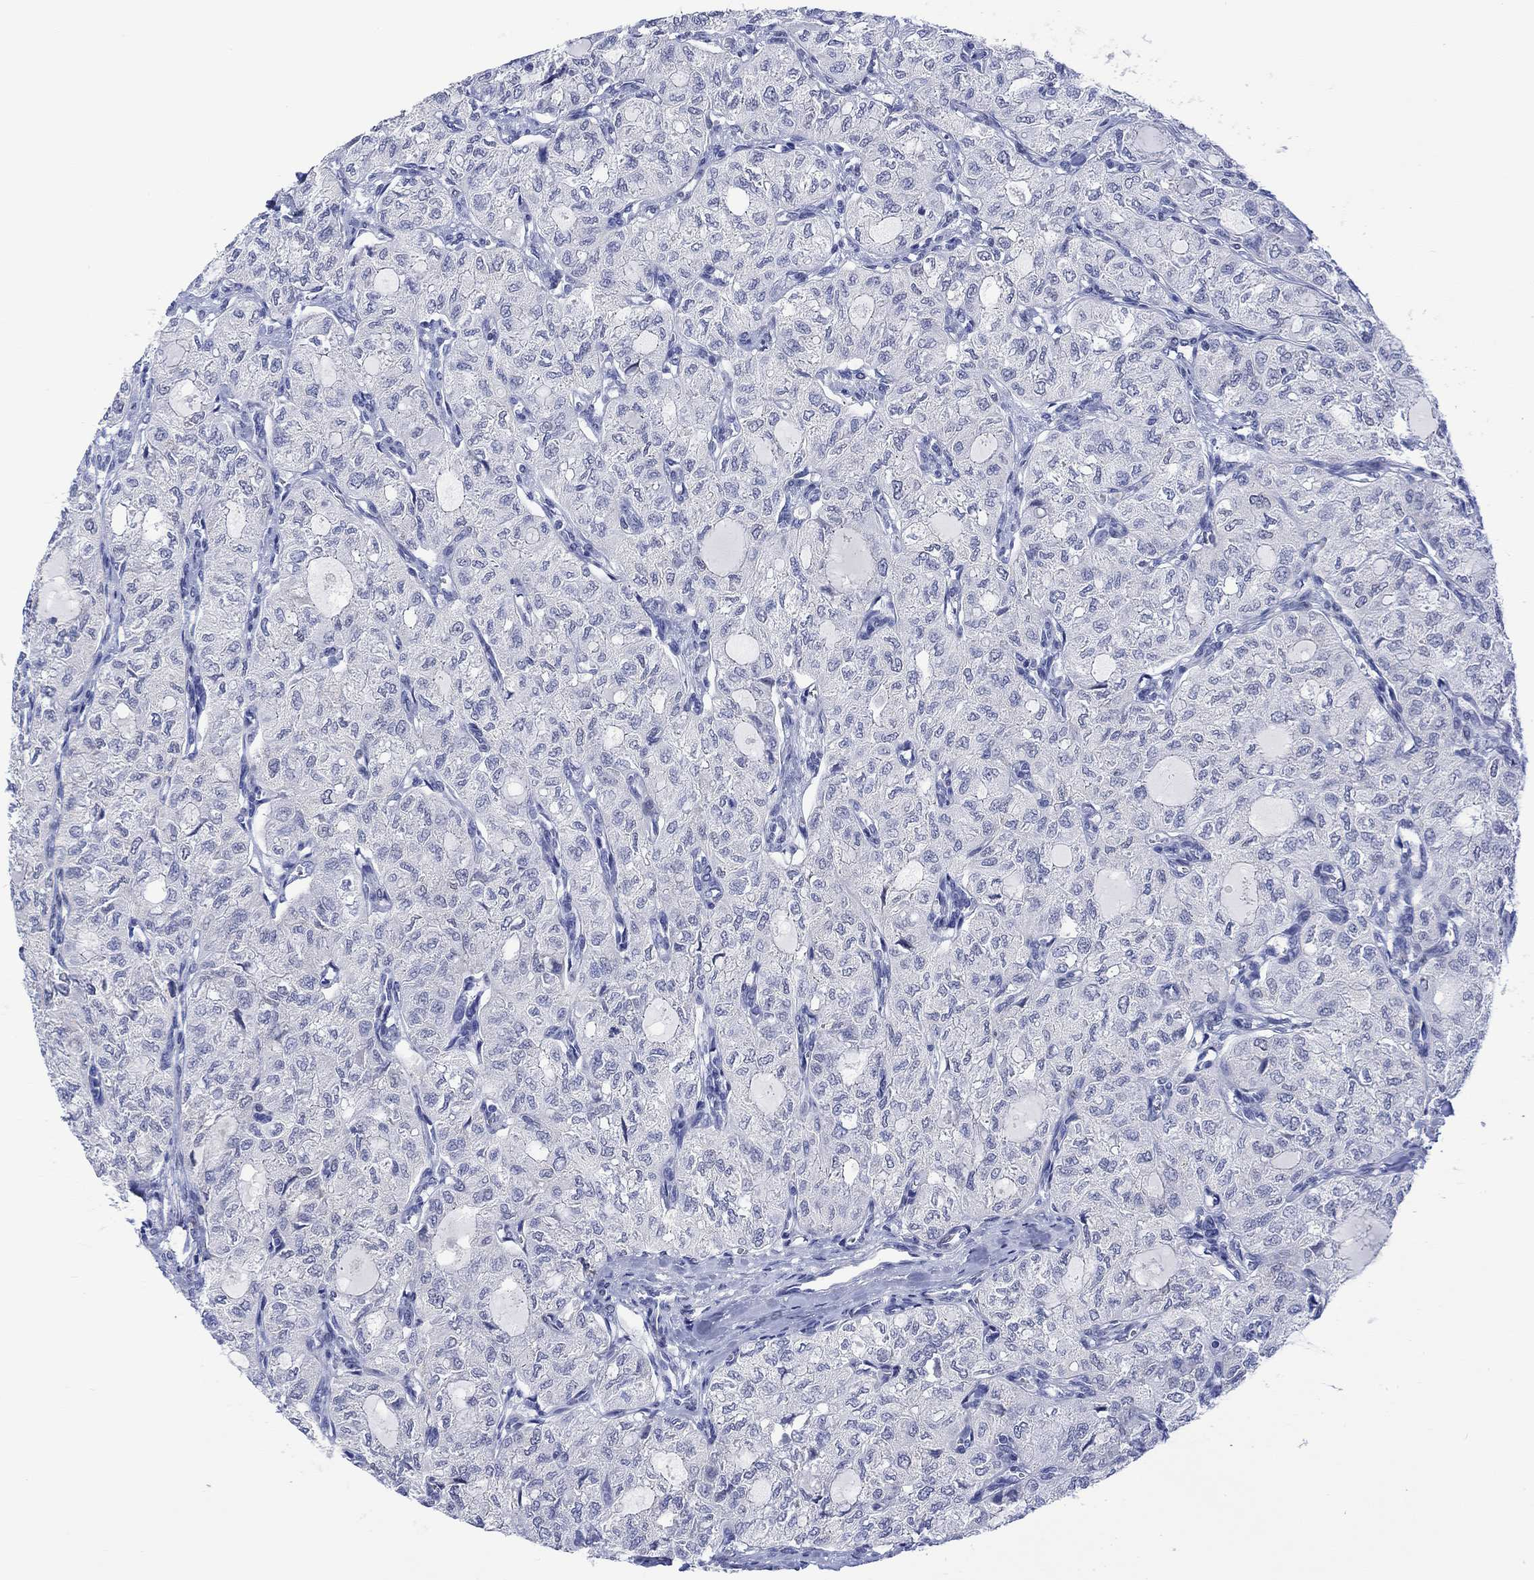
{"staining": {"intensity": "negative", "quantity": "none", "location": "none"}, "tissue": "thyroid cancer", "cell_type": "Tumor cells", "image_type": "cancer", "snomed": [{"axis": "morphology", "description": "Follicular adenoma carcinoma, NOS"}, {"axis": "topography", "description": "Thyroid gland"}], "caption": "High magnification brightfield microscopy of thyroid follicular adenoma carcinoma stained with DAB (3,3'-diaminobenzidine) (brown) and counterstained with hematoxylin (blue): tumor cells show no significant positivity.", "gene": "MSI1", "patient": {"sex": "male", "age": 75}}